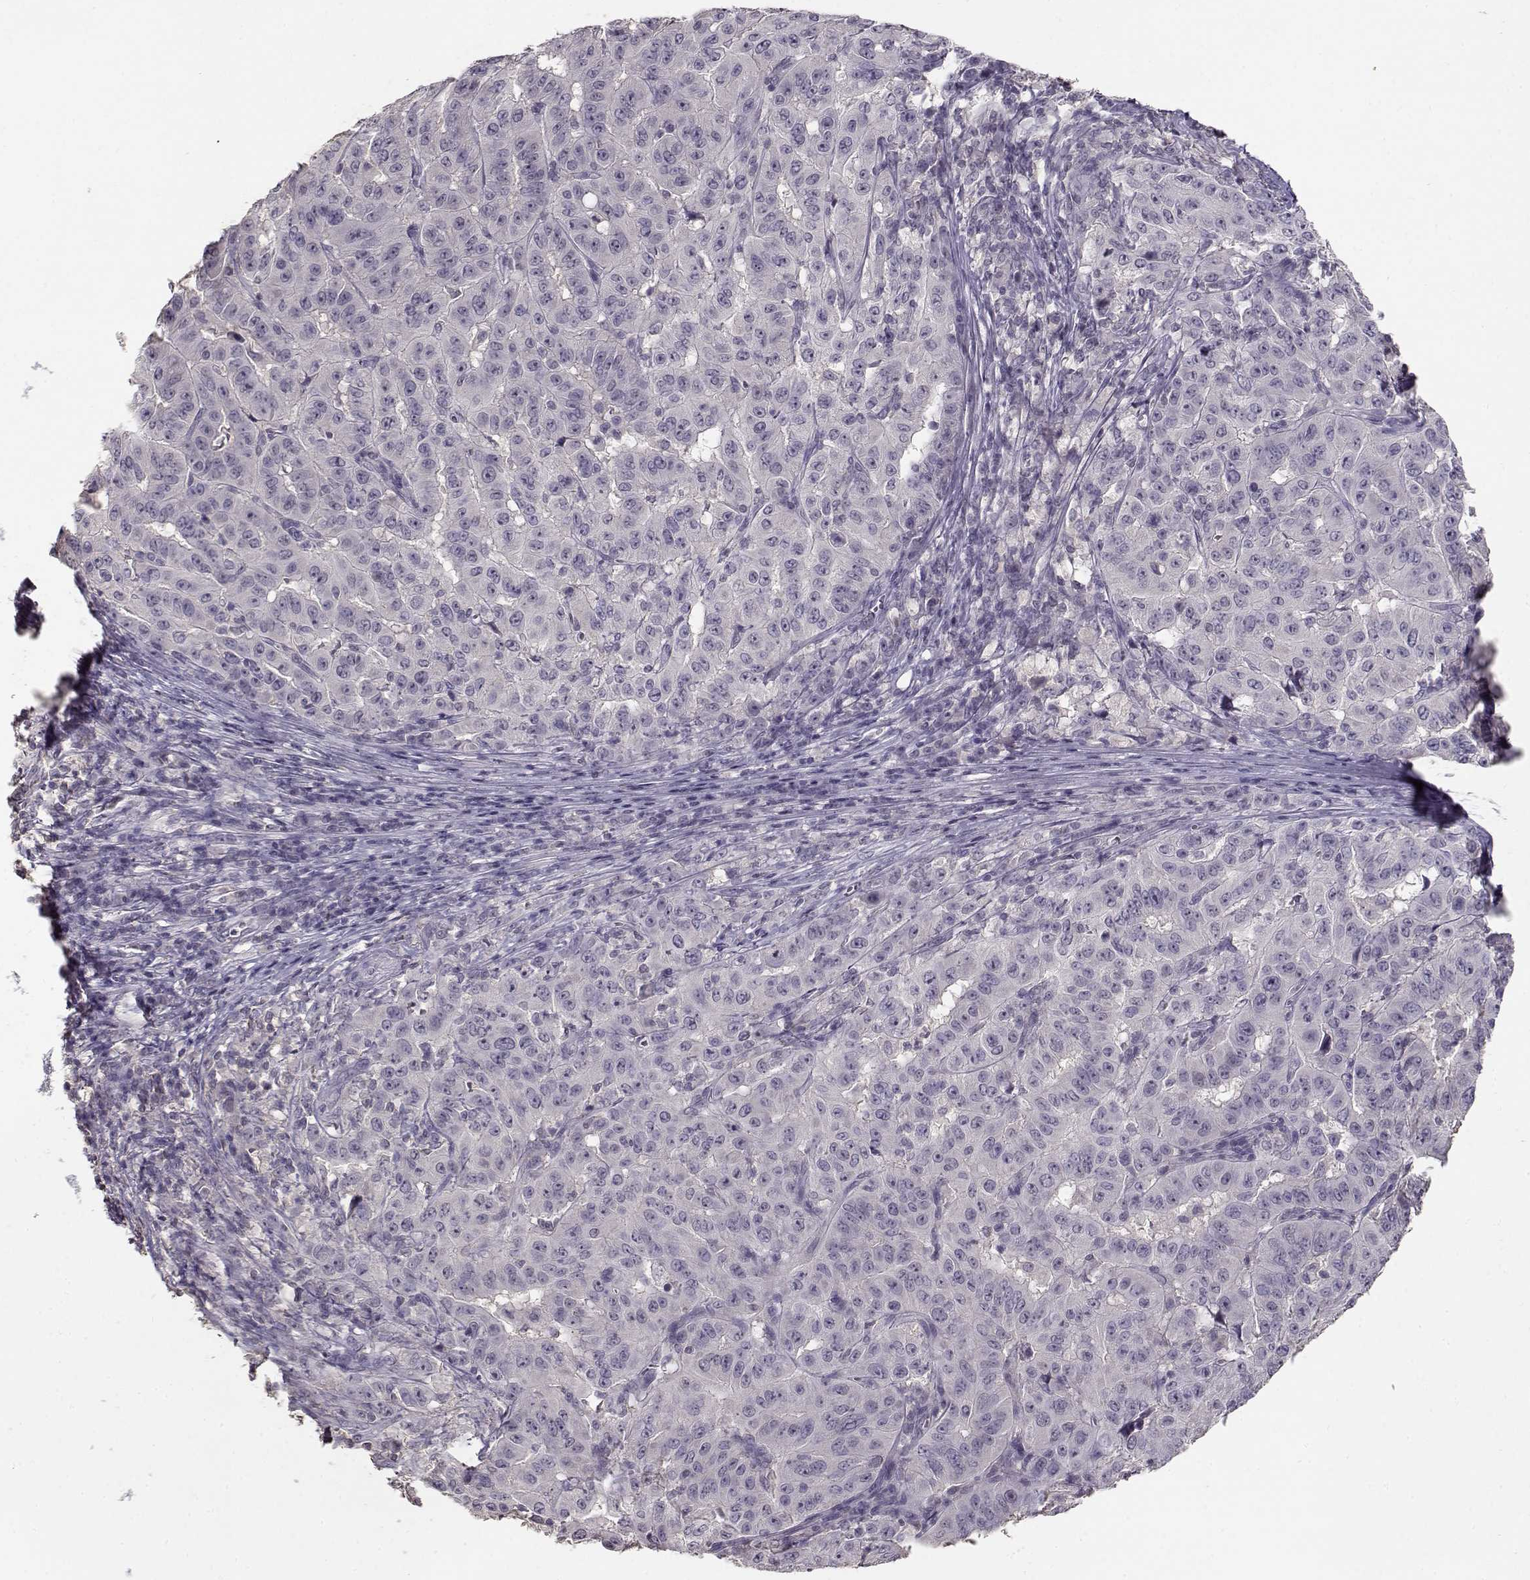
{"staining": {"intensity": "negative", "quantity": "none", "location": "none"}, "tissue": "pancreatic cancer", "cell_type": "Tumor cells", "image_type": "cancer", "snomed": [{"axis": "morphology", "description": "Adenocarcinoma, NOS"}, {"axis": "topography", "description": "Pancreas"}], "caption": "The photomicrograph exhibits no significant staining in tumor cells of pancreatic cancer (adenocarcinoma).", "gene": "UROC1", "patient": {"sex": "male", "age": 63}}